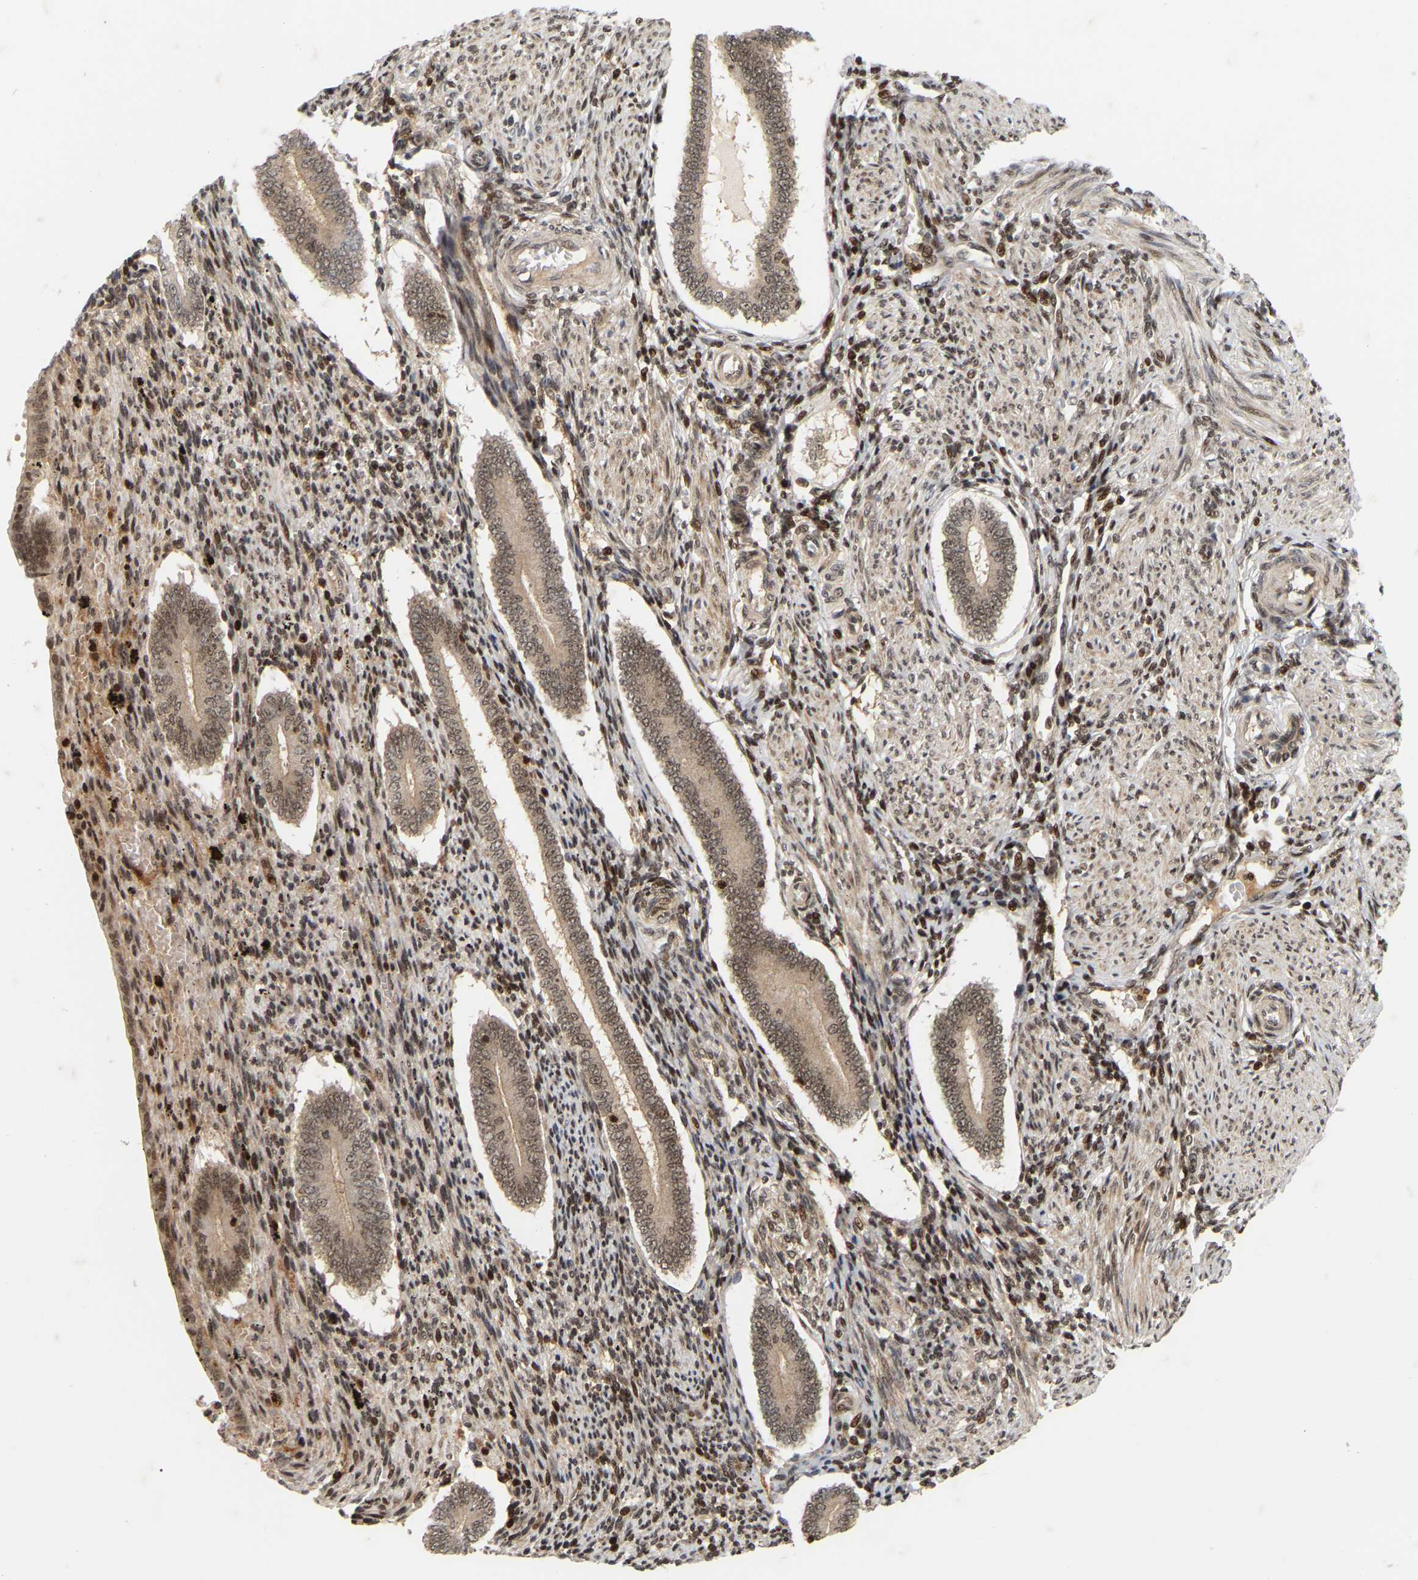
{"staining": {"intensity": "moderate", "quantity": "25%-75%", "location": "nuclear"}, "tissue": "endometrium", "cell_type": "Cells in endometrial stroma", "image_type": "normal", "snomed": [{"axis": "morphology", "description": "Normal tissue, NOS"}, {"axis": "topography", "description": "Endometrium"}], "caption": "Immunohistochemistry (IHC) of unremarkable human endometrium shows medium levels of moderate nuclear expression in about 25%-75% of cells in endometrial stroma.", "gene": "NFE2L2", "patient": {"sex": "female", "age": 42}}